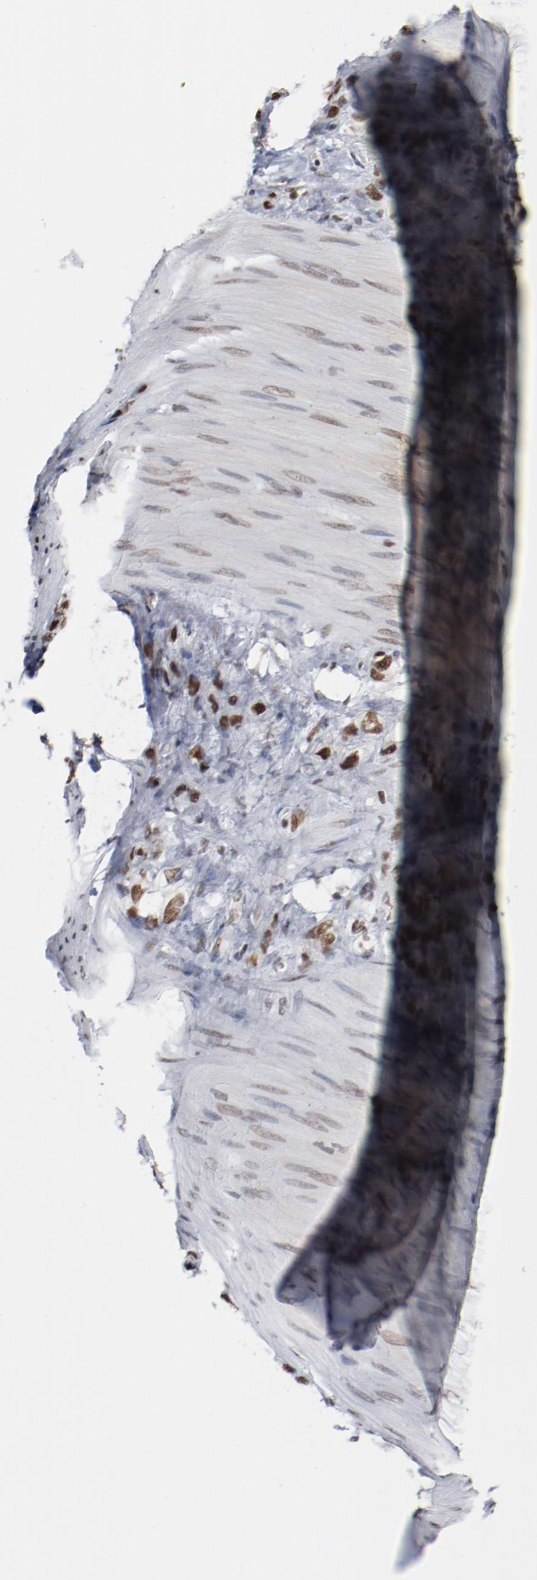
{"staining": {"intensity": "moderate", "quantity": ">75%", "location": "nuclear"}, "tissue": "stomach cancer", "cell_type": "Tumor cells", "image_type": "cancer", "snomed": [{"axis": "morphology", "description": "Normal tissue, NOS"}, {"axis": "morphology", "description": "Adenocarcinoma, NOS"}, {"axis": "morphology", "description": "Adenocarcinoma, High grade"}, {"axis": "topography", "description": "Stomach, upper"}, {"axis": "topography", "description": "Stomach"}], "caption": "Stomach cancer was stained to show a protein in brown. There is medium levels of moderate nuclear staining in about >75% of tumor cells.", "gene": "BUB3", "patient": {"sex": "female", "age": 65}}